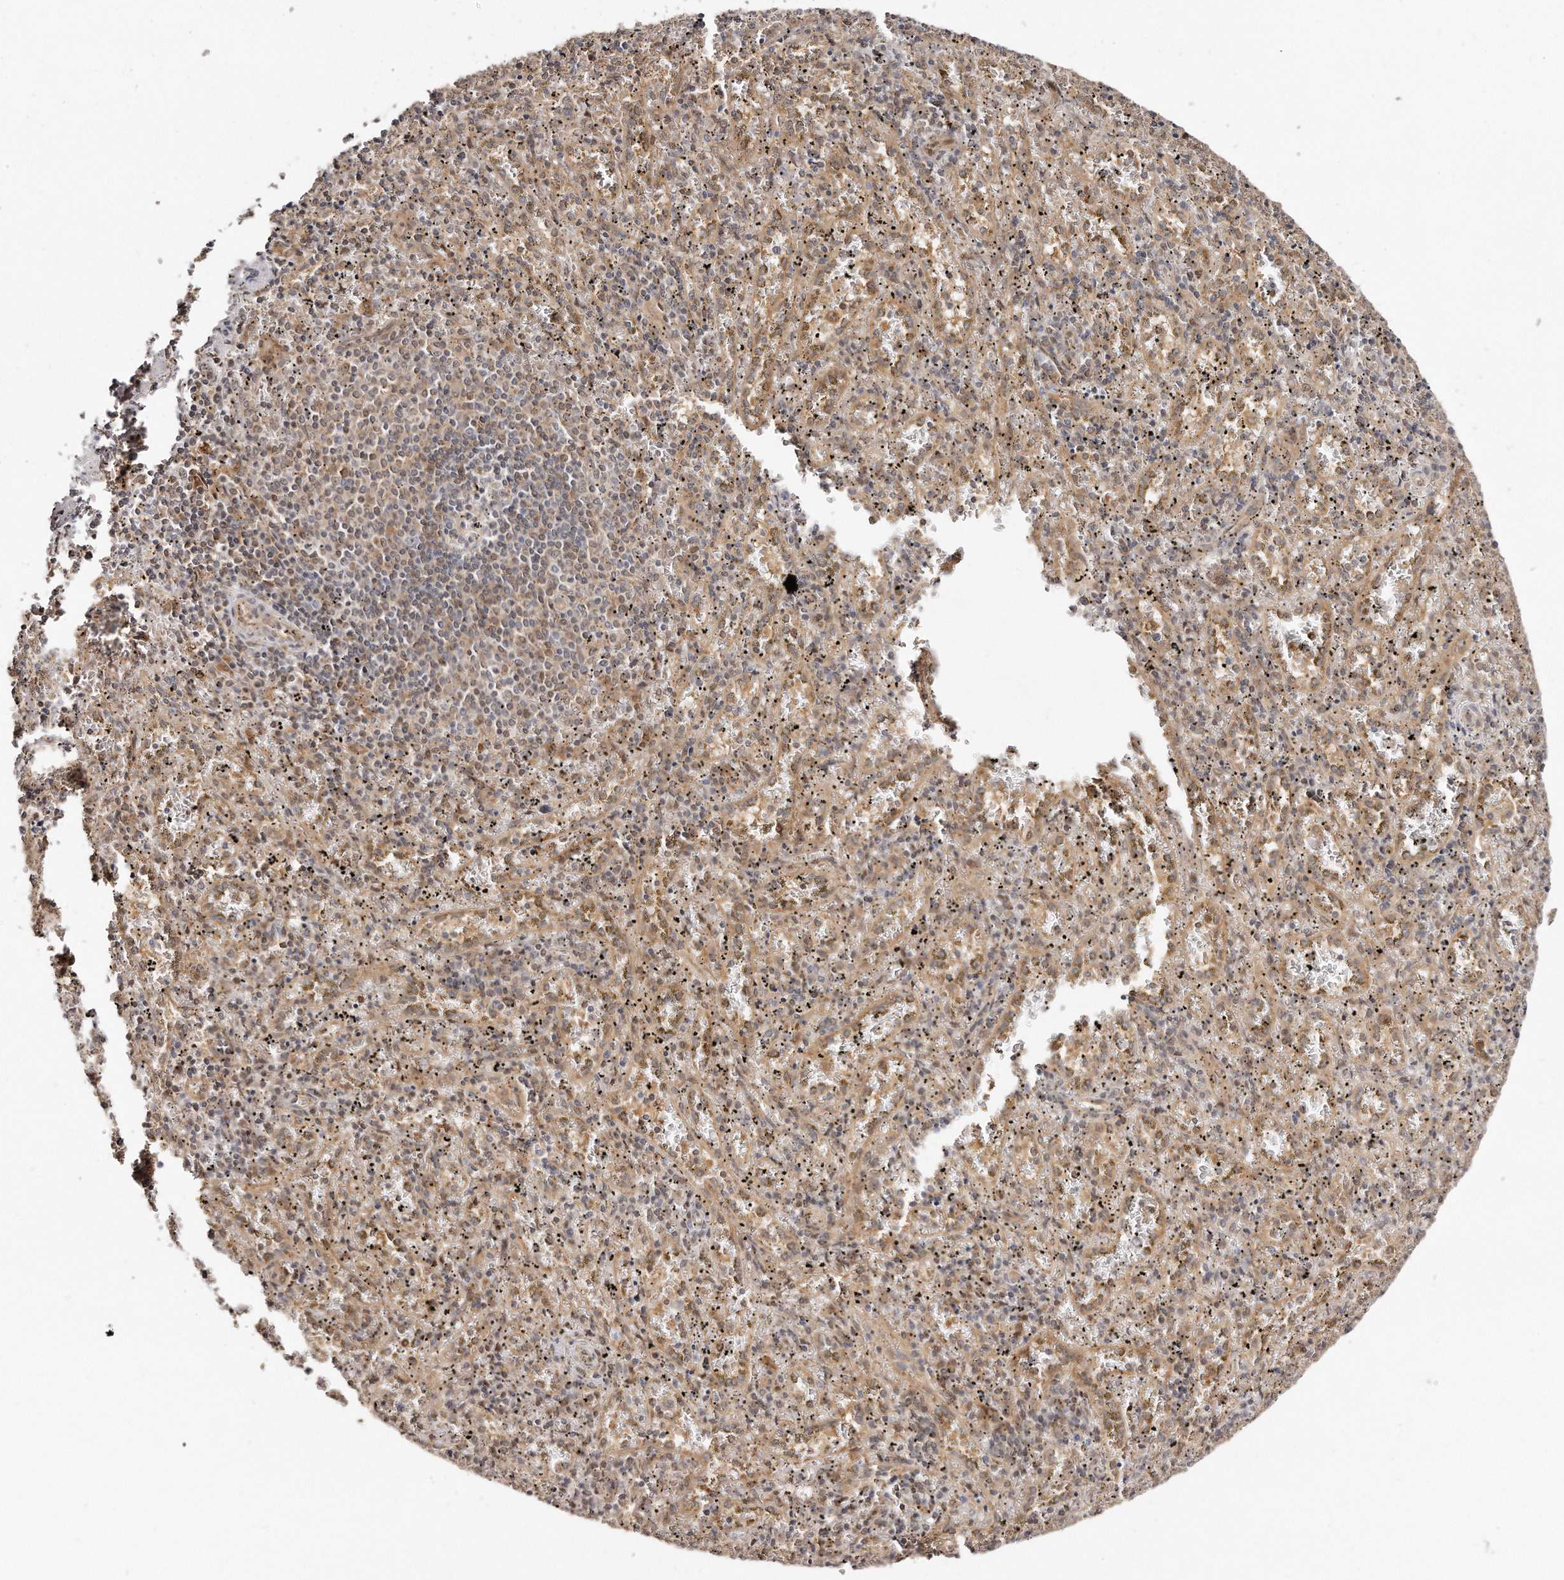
{"staining": {"intensity": "weak", "quantity": "25%-75%", "location": "cytoplasmic/membranous"}, "tissue": "spleen", "cell_type": "Cells in red pulp", "image_type": "normal", "snomed": [{"axis": "morphology", "description": "Normal tissue, NOS"}, {"axis": "topography", "description": "Spleen"}], "caption": "Cells in red pulp show low levels of weak cytoplasmic/membranous staining in approximately 25%-75% of cells in unremarkable spleen.", "gene": "GBP4", "patient": {"sex": "male", "age": 11}}